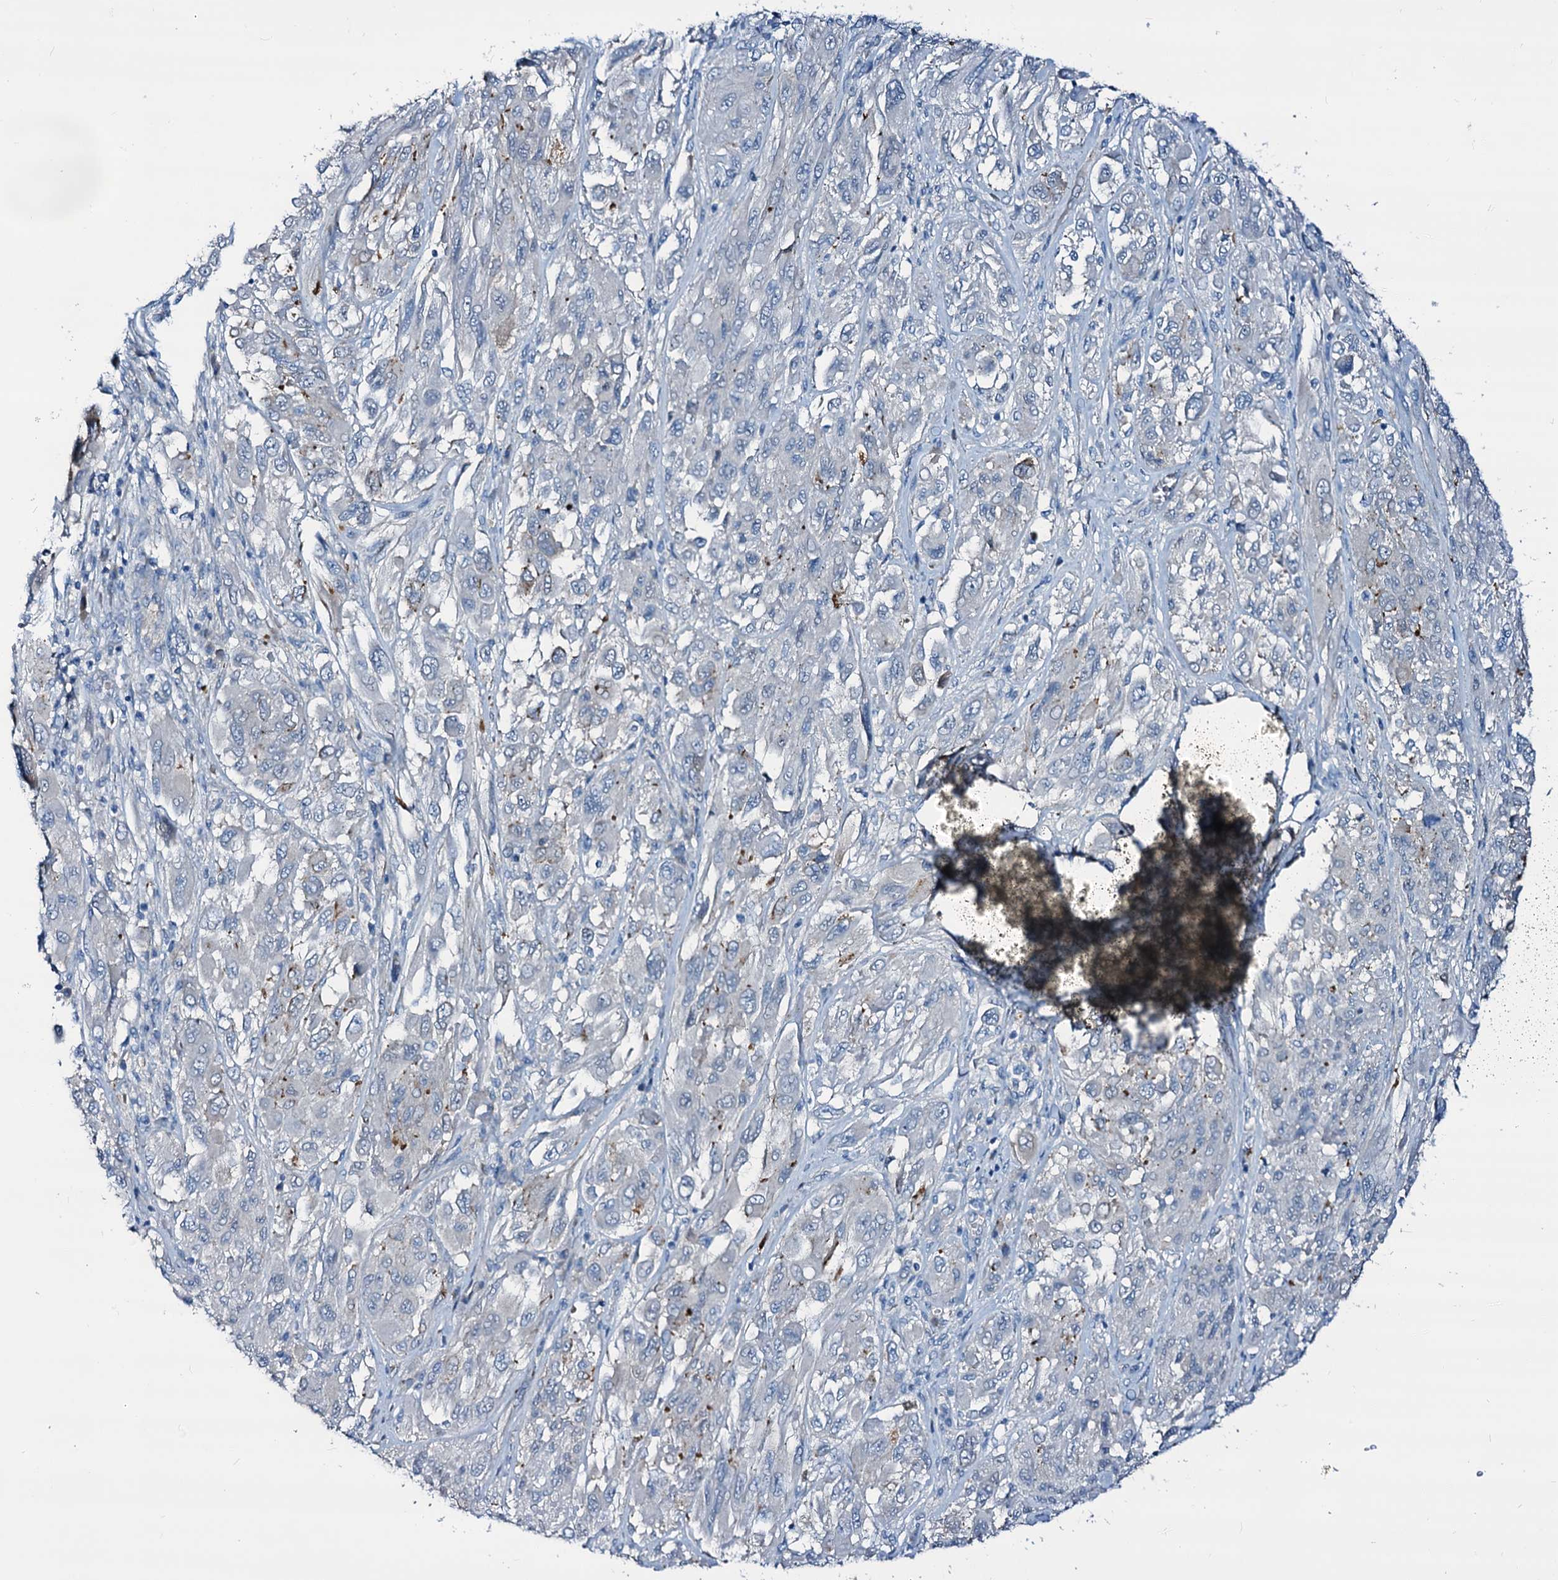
{"staining": {"intensity": "negative", "quantity": "none", "location": "none"}, "tissue": "melanoma", "cell_type": "Tumor cells", "image_type": "cancer", "snomed": [{"axis": "morphology", "description": "Malignant melanoma, NOS"}, {"axis": "topography", "description": "Skin"}], "caption": "There is no significant positivity in tumor cells of melanoma.", "gene": "DYDC2", "patient": {"sex": "female", "age": 91}}